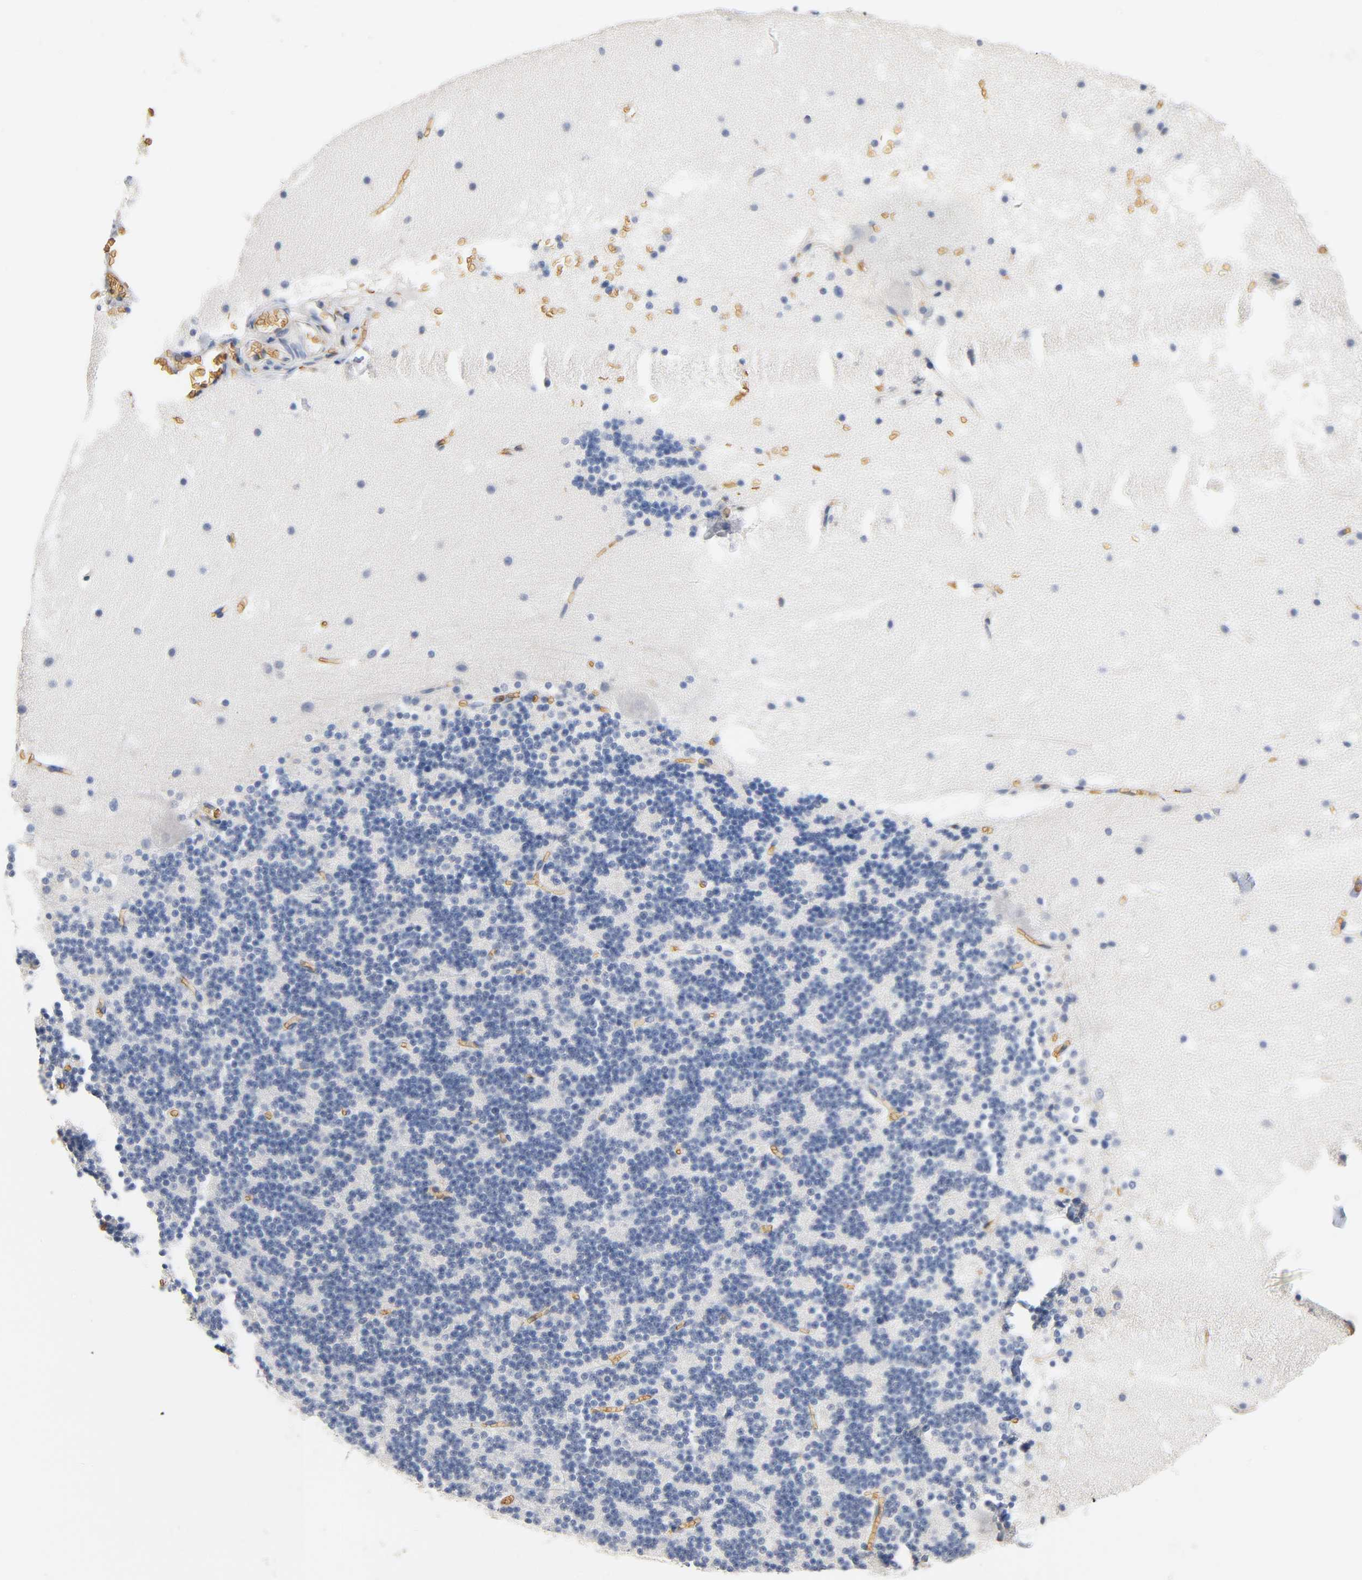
{"staining": {"intensity": "negative", "quantity": "none", "location": "none"}, "tissue": "cerebellum", "cell_type": "Cells in granular layer", "image_type": "normal", "snomed": [{"axis": "morphology", "description": "Normal tissue, NOS"}, {"axis": "topography", "description": "Cerebellum"}], "caption": "This is an IHC micrograph of unremarkable human cerebellum. There is no expression in cells in granular layer.", "gene": "UCKL1", "patient": {"sex": "male", "age": 45}}